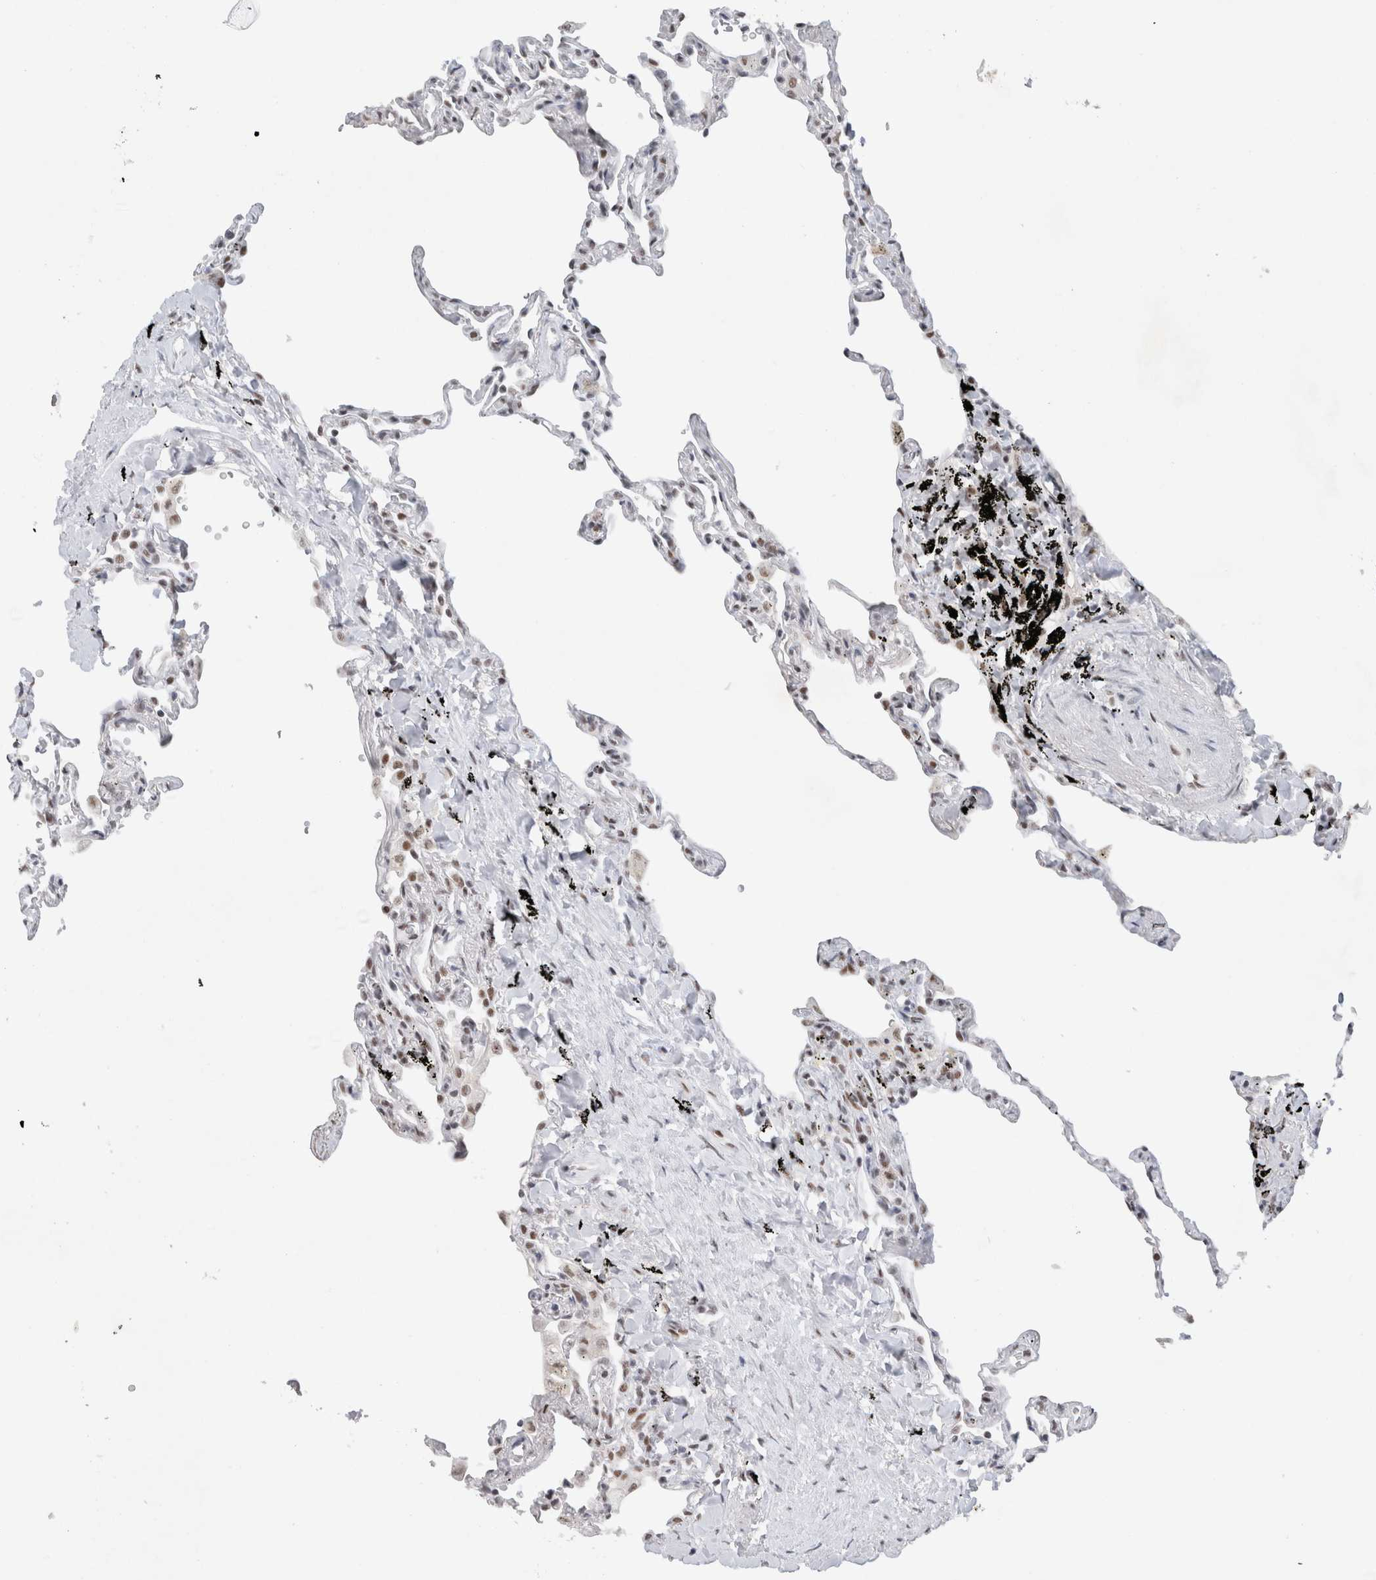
{"staining": {"intensity": "weak", "quantity": "25%-75%", "location": "nuclear"}, "tissue": "lung", "cell_type": "Alveolar cells", "image_type": "normal", "snomed": [{"axis": "morphology", "description": "Normal tissue, NOS"}, {"axis": "topography", "description": "Lung"}], "caption": "About 25%-75% of alveolar cells in normal lung show weak nuclear protein staining as visualized by brown immunohistochemical staining.", "gene": "COPS7A", "patient": {"sex": "male", "age": 59}}